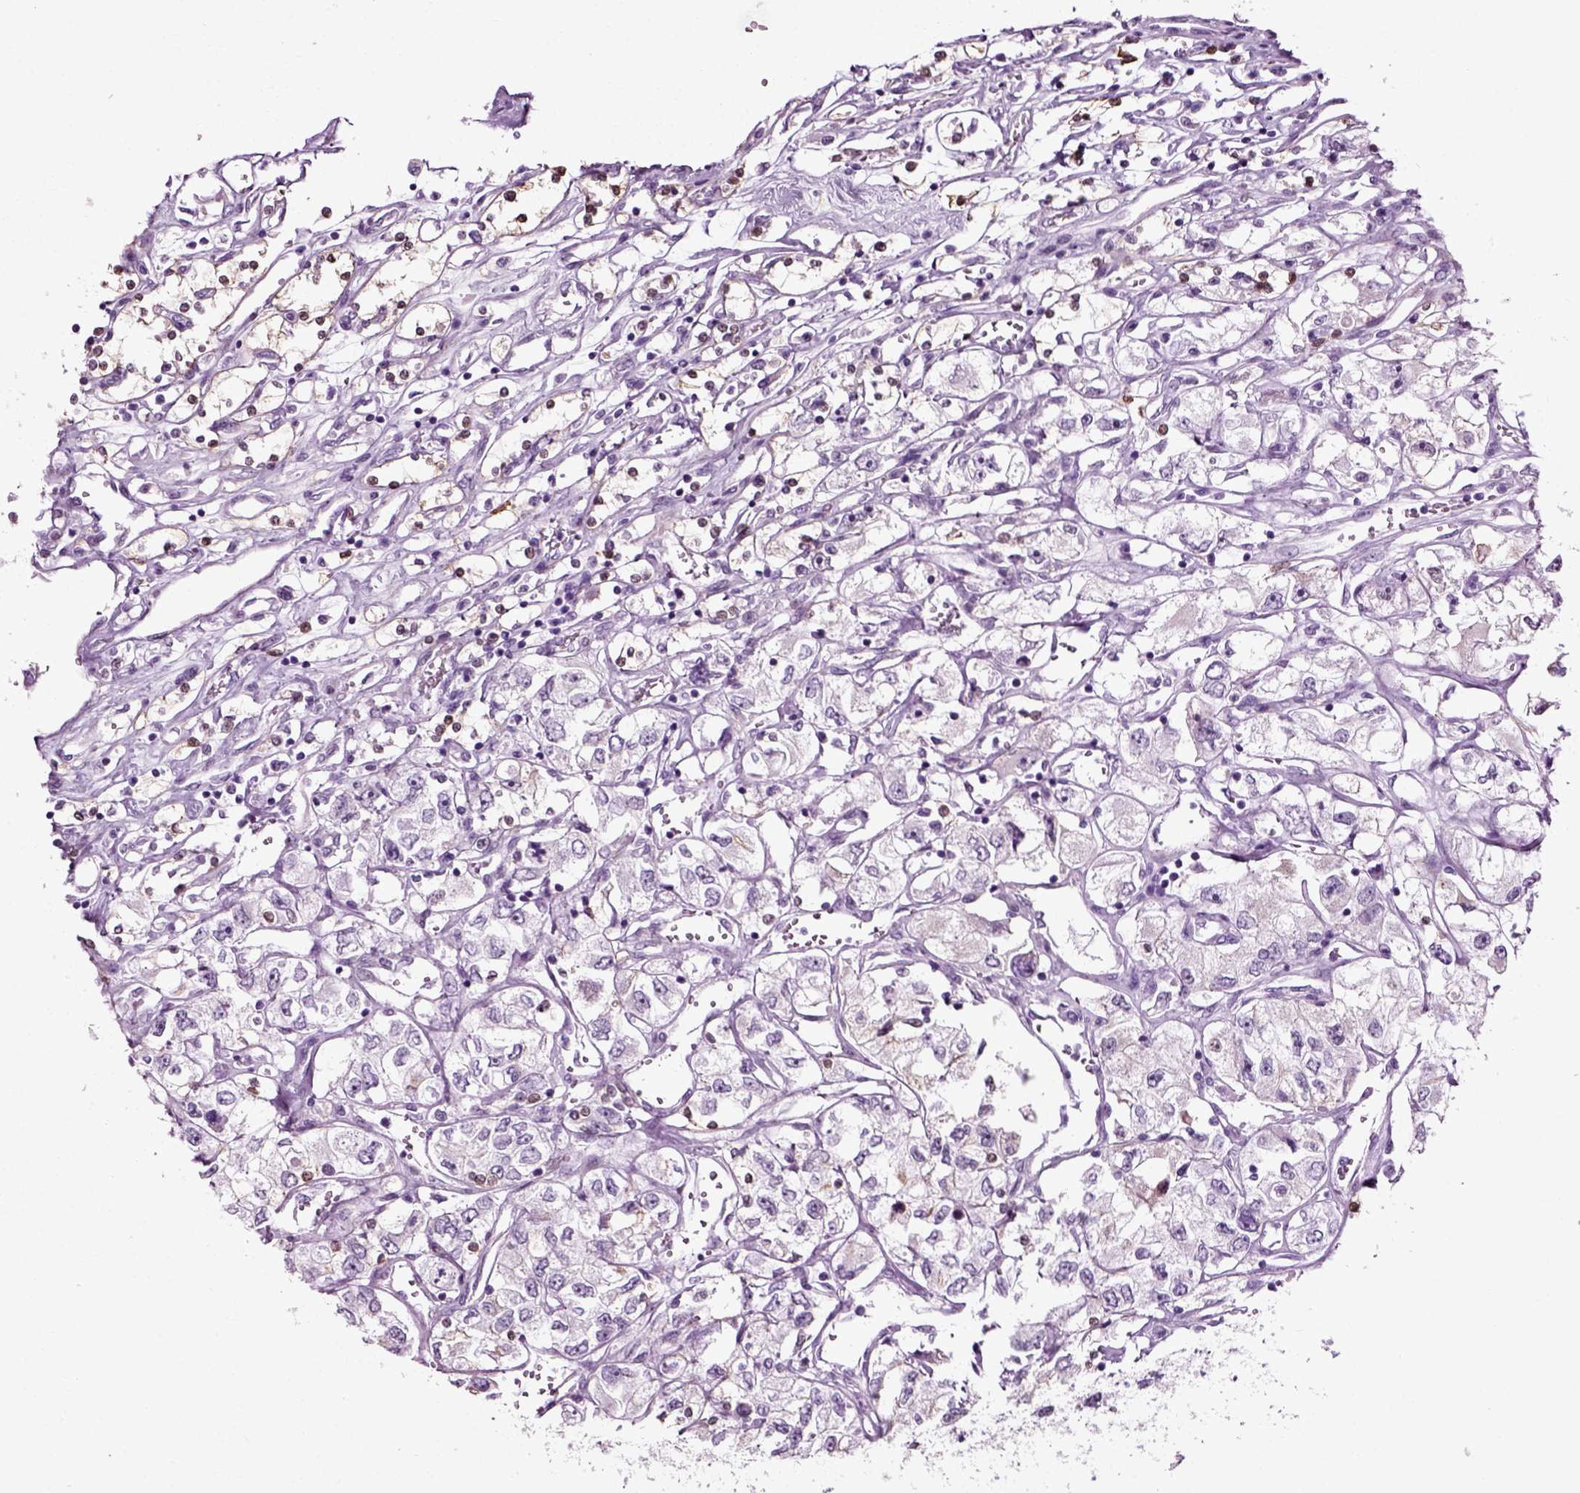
{"staining": {"intensity": "negative", "quantity": "none", "location": "none"}, "tissue": "renal cancer", "cell_type": "Tumor cells", "image_type": "cancer", "snomed": [{"axis": "morphology", "description": "Adenocarcinoma, NOS"}, {"axis": "topography", "description": "Kidney"}], "caption": "There is no significant positivity in tumor cells of renal adenocarcinoma.", "gene": "SLC26A8", "patient": {"sex": "female", "age": 59}}